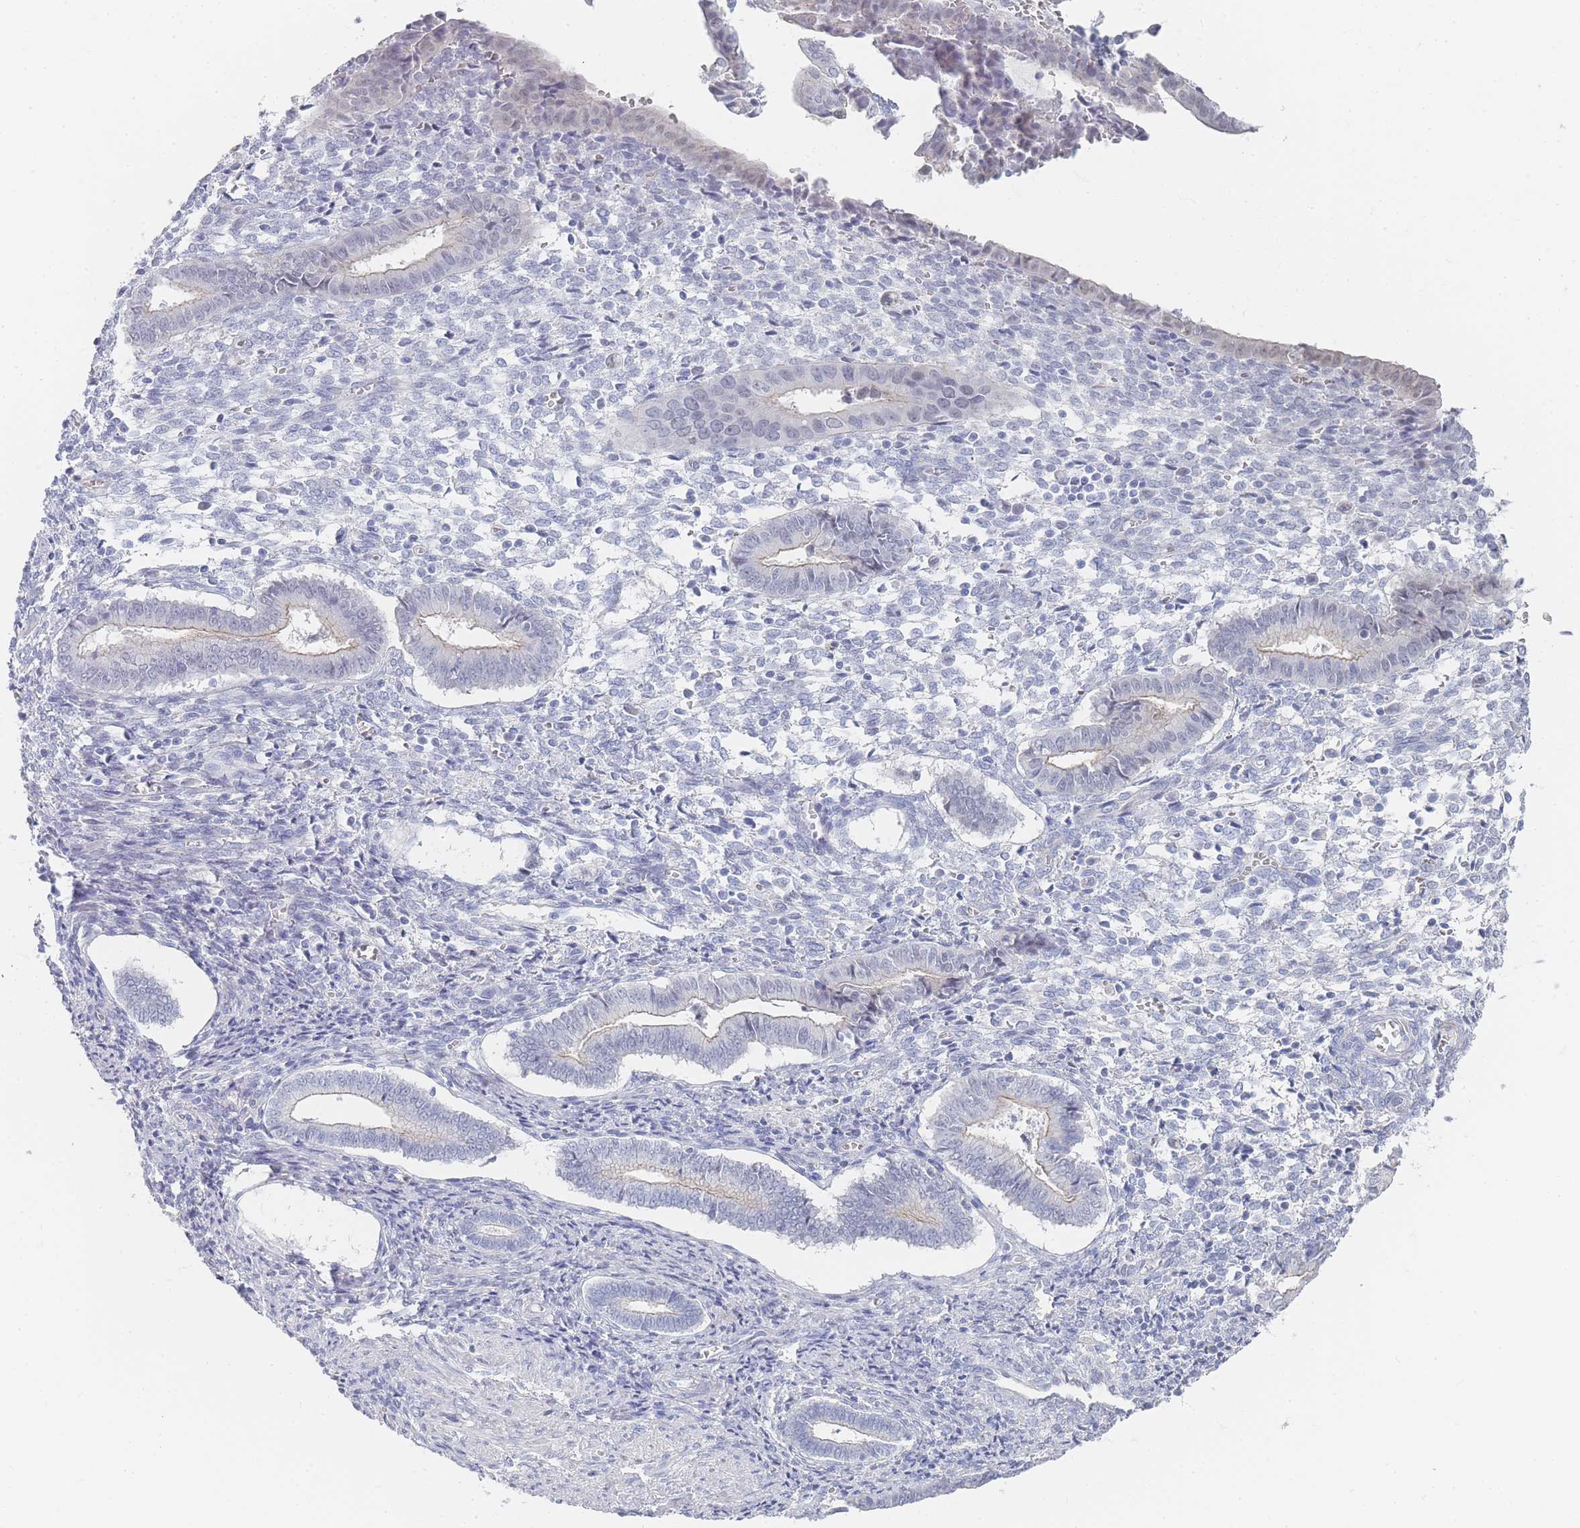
{"staining": {"intensity": "negative", "quantity": "none", "location": "none"}, "tissue": "endometrium", "cell_type": "Cells in endometrial stroma", "image_type": "normal", "snomed": [{"axis": "morphology", "description": "Normal tissue, NOS"}, {"axis": "topography", "description": "Other"}, {"axis": "topography", "description": "Endometrium"}], "caption": "Immunohistochemistry image of normal endometrium: endometrium stained with DAB demonstrates no significant protein positivity in cells in endometrial stroma.", "gene": "IMPG1", "patient": {"sex": "female", "age": 44}}